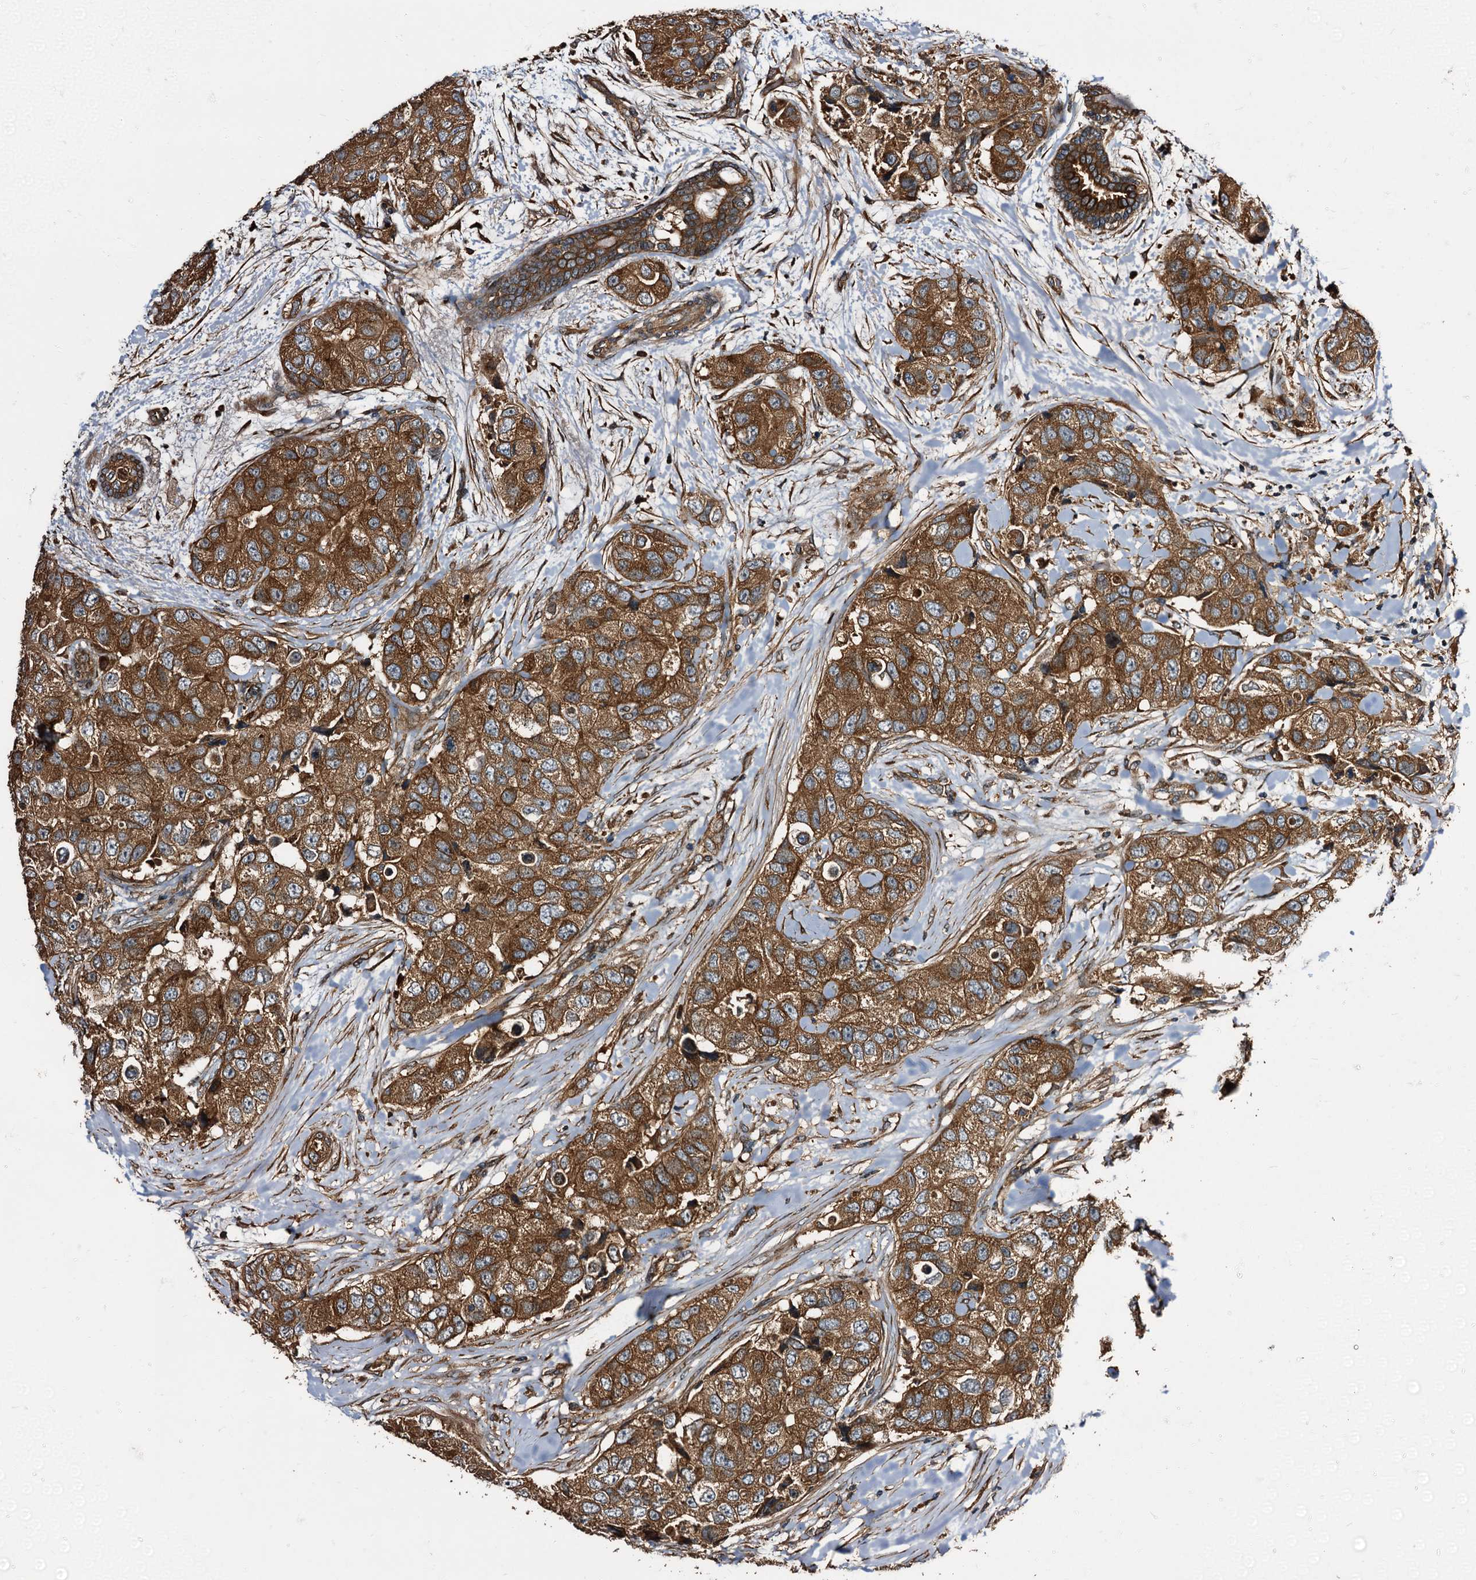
{"staining": {"intensity": "strong", "quantity": ">75%", "location": "cytoplasmic/membranous"}, "tissue": "breast cancer", "cell_type": "Tumor cells", "image_type": "cancer", "snomed": [{"axis": "morphology", "description": "Duct carcinoma"}, {"axis": "topography", "description": "Breast"}], "caption": "Immunohistochemical staining of human breast intraductal carcinoma reveals high levels of strong cytoplasmic/membranous positivity in approximately >75% of tumor cells. Nuclei are stained in blue.", "gene": "PEX5", "patient": {"sex": "female", "age": 62}}